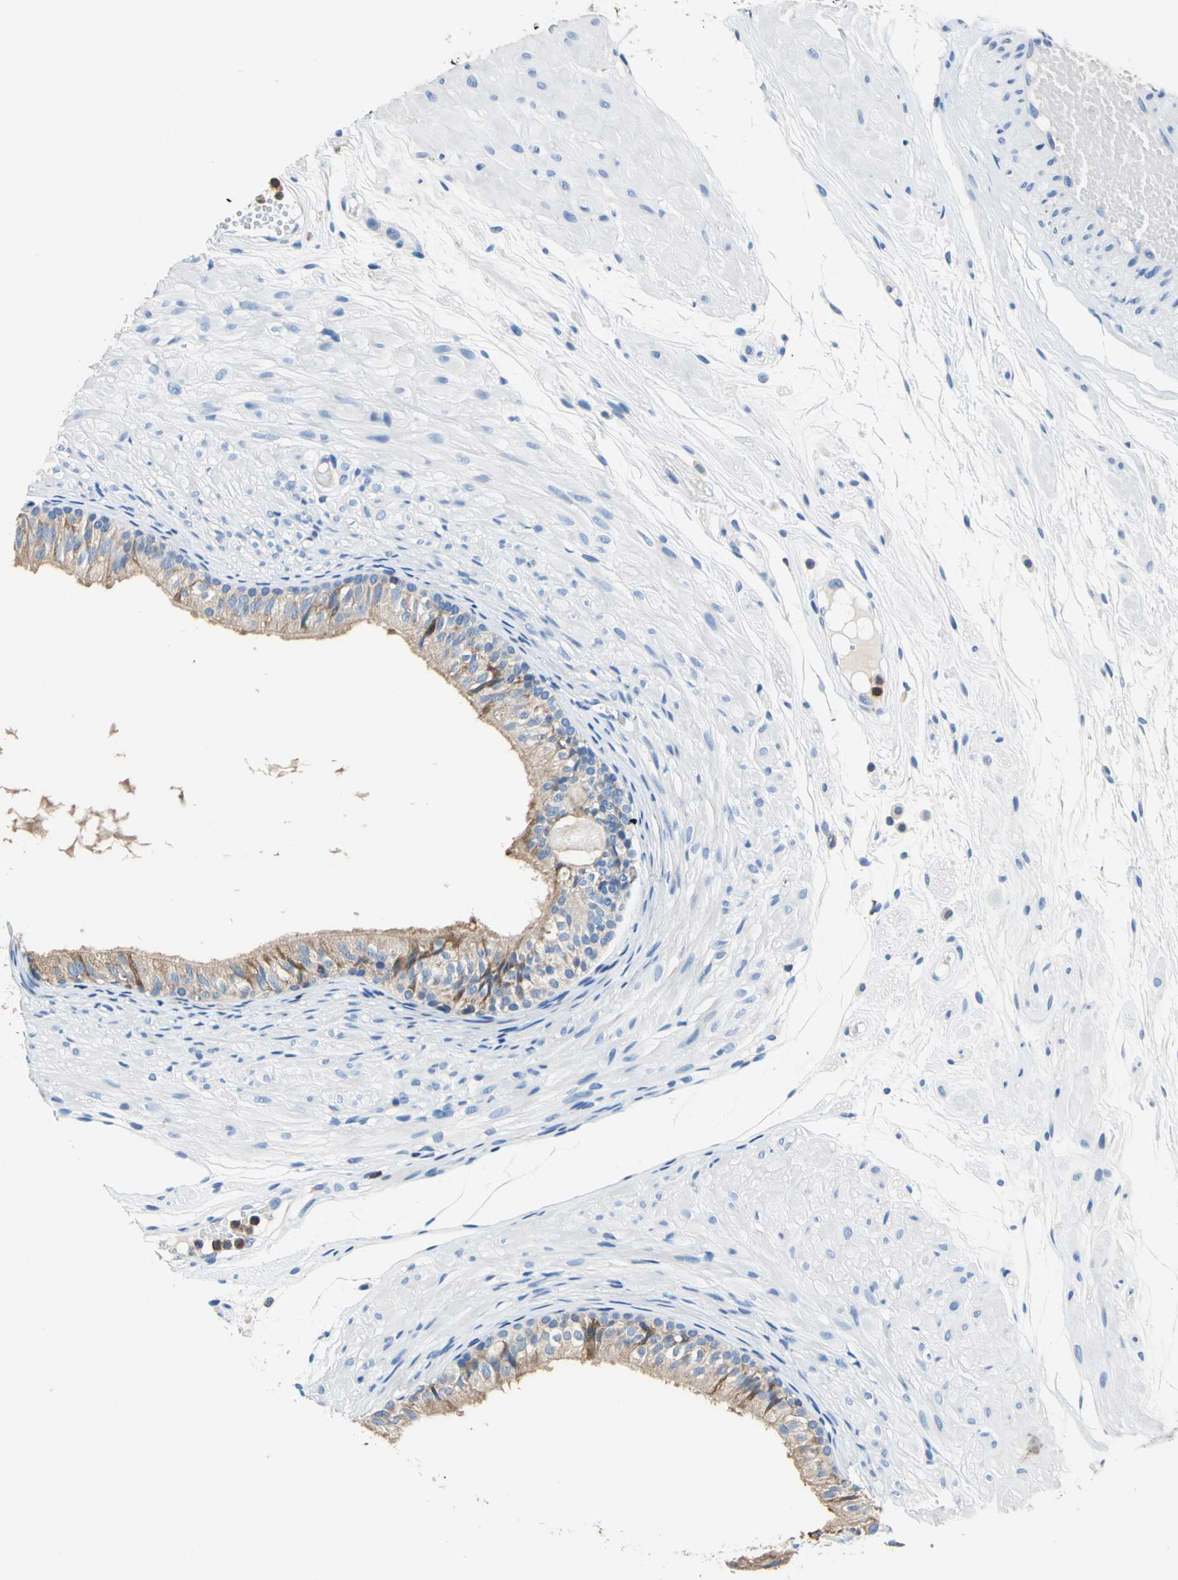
{"staining": {"intensity": "moderate", "quantity": ">75%", "location": "cytoplasmic/membranous"}, "tissue": "epididymis", "cell_type": "Glandular cells", "image_type": "normal", "snomed": [{"axis": "morphology", "description": "Normal tissue, NOS"}, {"axis": "morphology", "description": "Atrophy, NOS"}, {"axis": "topography", "description": "Testis"}, {"axis": "topography", "description": "Epididymis"}], "caption": "This histopathology image exhibits IHC staining of unremarkable human epididymis, with medium moderate cytoplasmic/membranous expression in approximately >75% of glandular cells.", "gene": "SEPTIN11", "patient": {"sex": "male", "age": 18}}